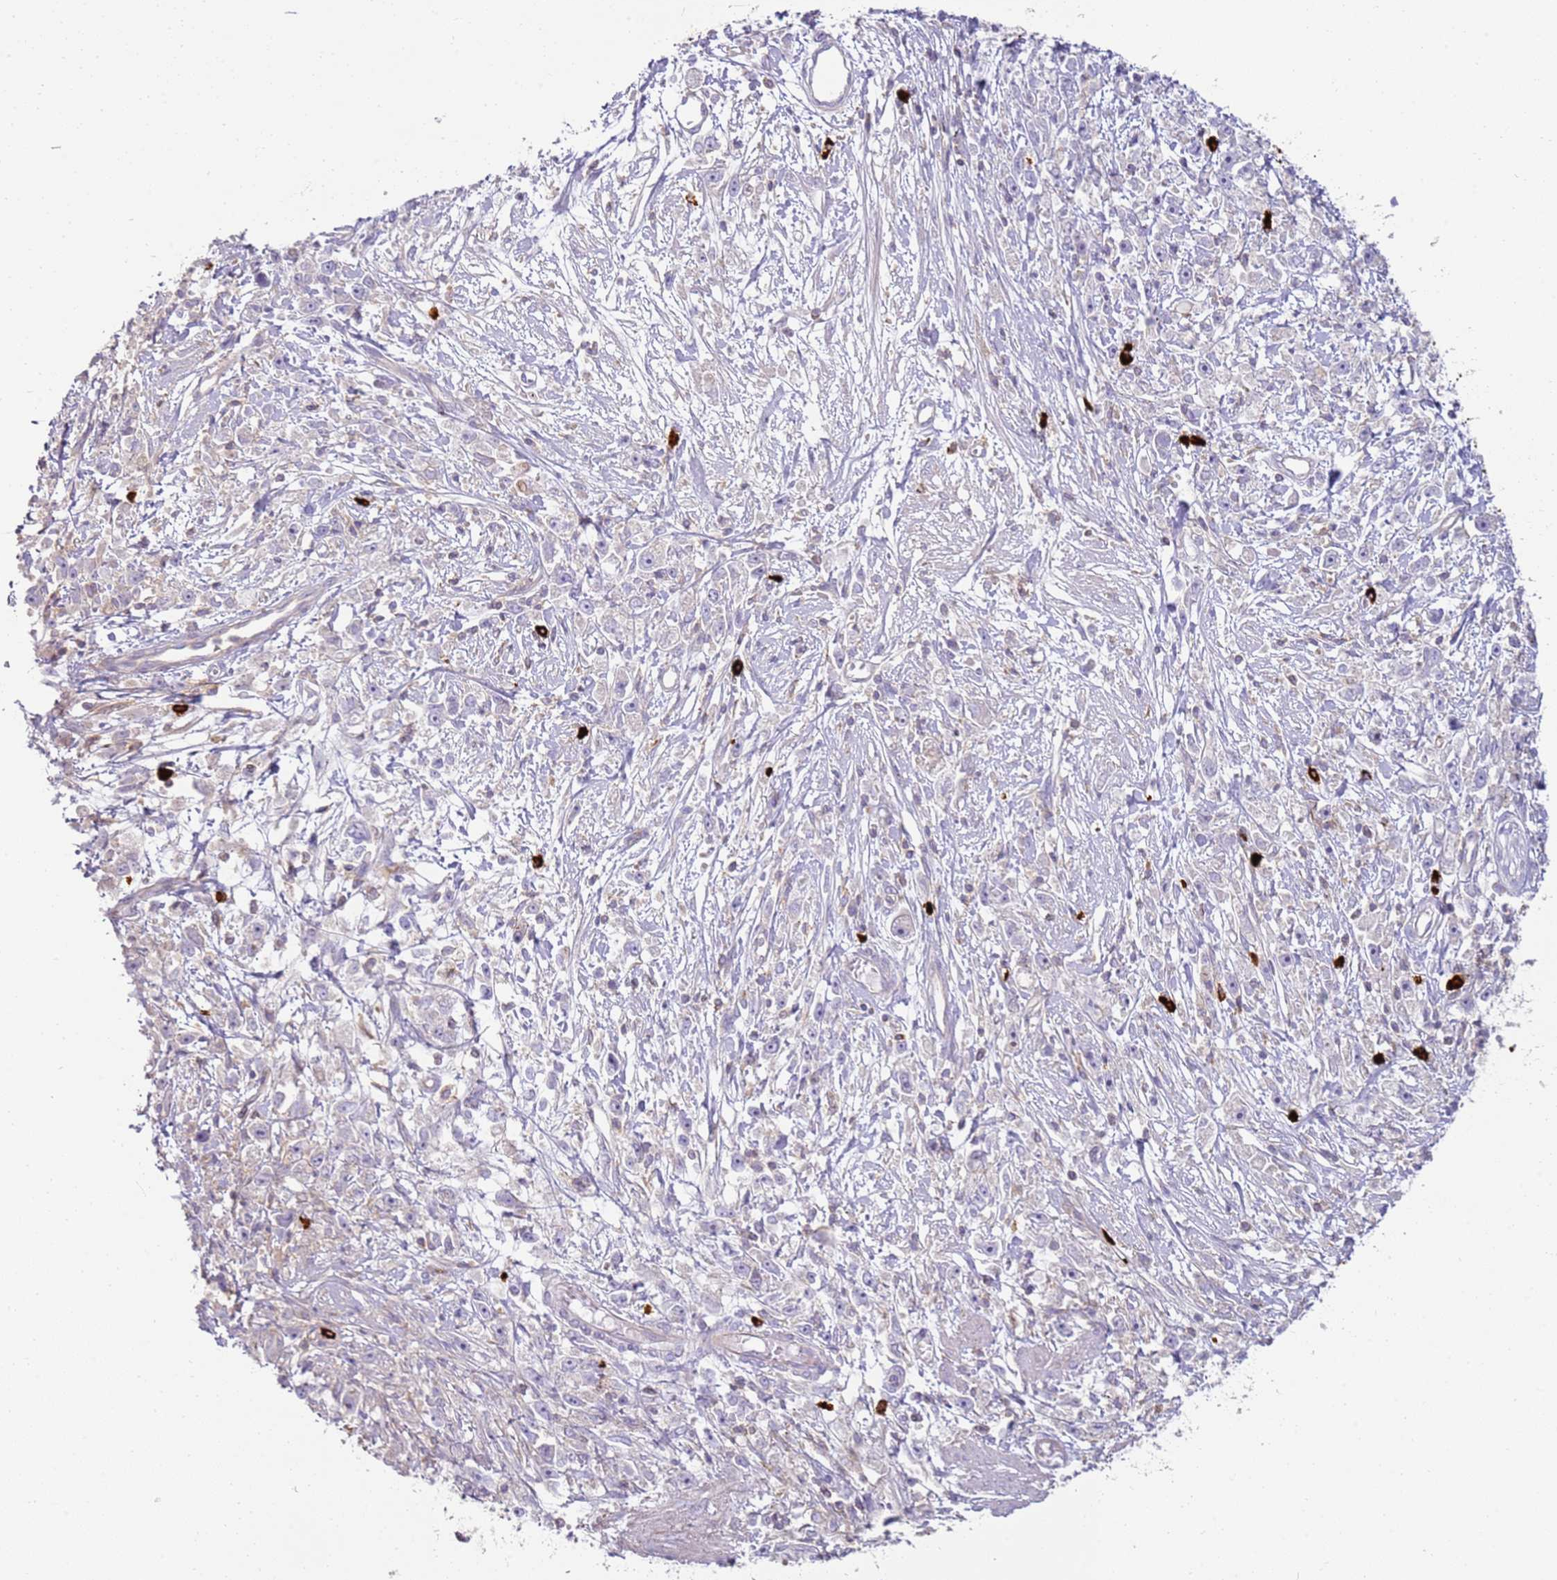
{"staining": {"intensity": "negative", "quantity": "none", "location": "none"}, "tissue": "stomach cancer", "cell_type": "Tumor cells", "image_type": "cancer", "snomed": [{"axis": "morphology", "description": "Adenocarcinoma, NOS"}, {"axis": "topography", "description": "Stomach"}], "caption": "Stomach cancer (adenocarcinoma) stained for a protein using immunohistochemistry (IHC) shows no staining tumor cells.", "gene": "FPR1", "patient": {"sex": "female", "age": 59}}